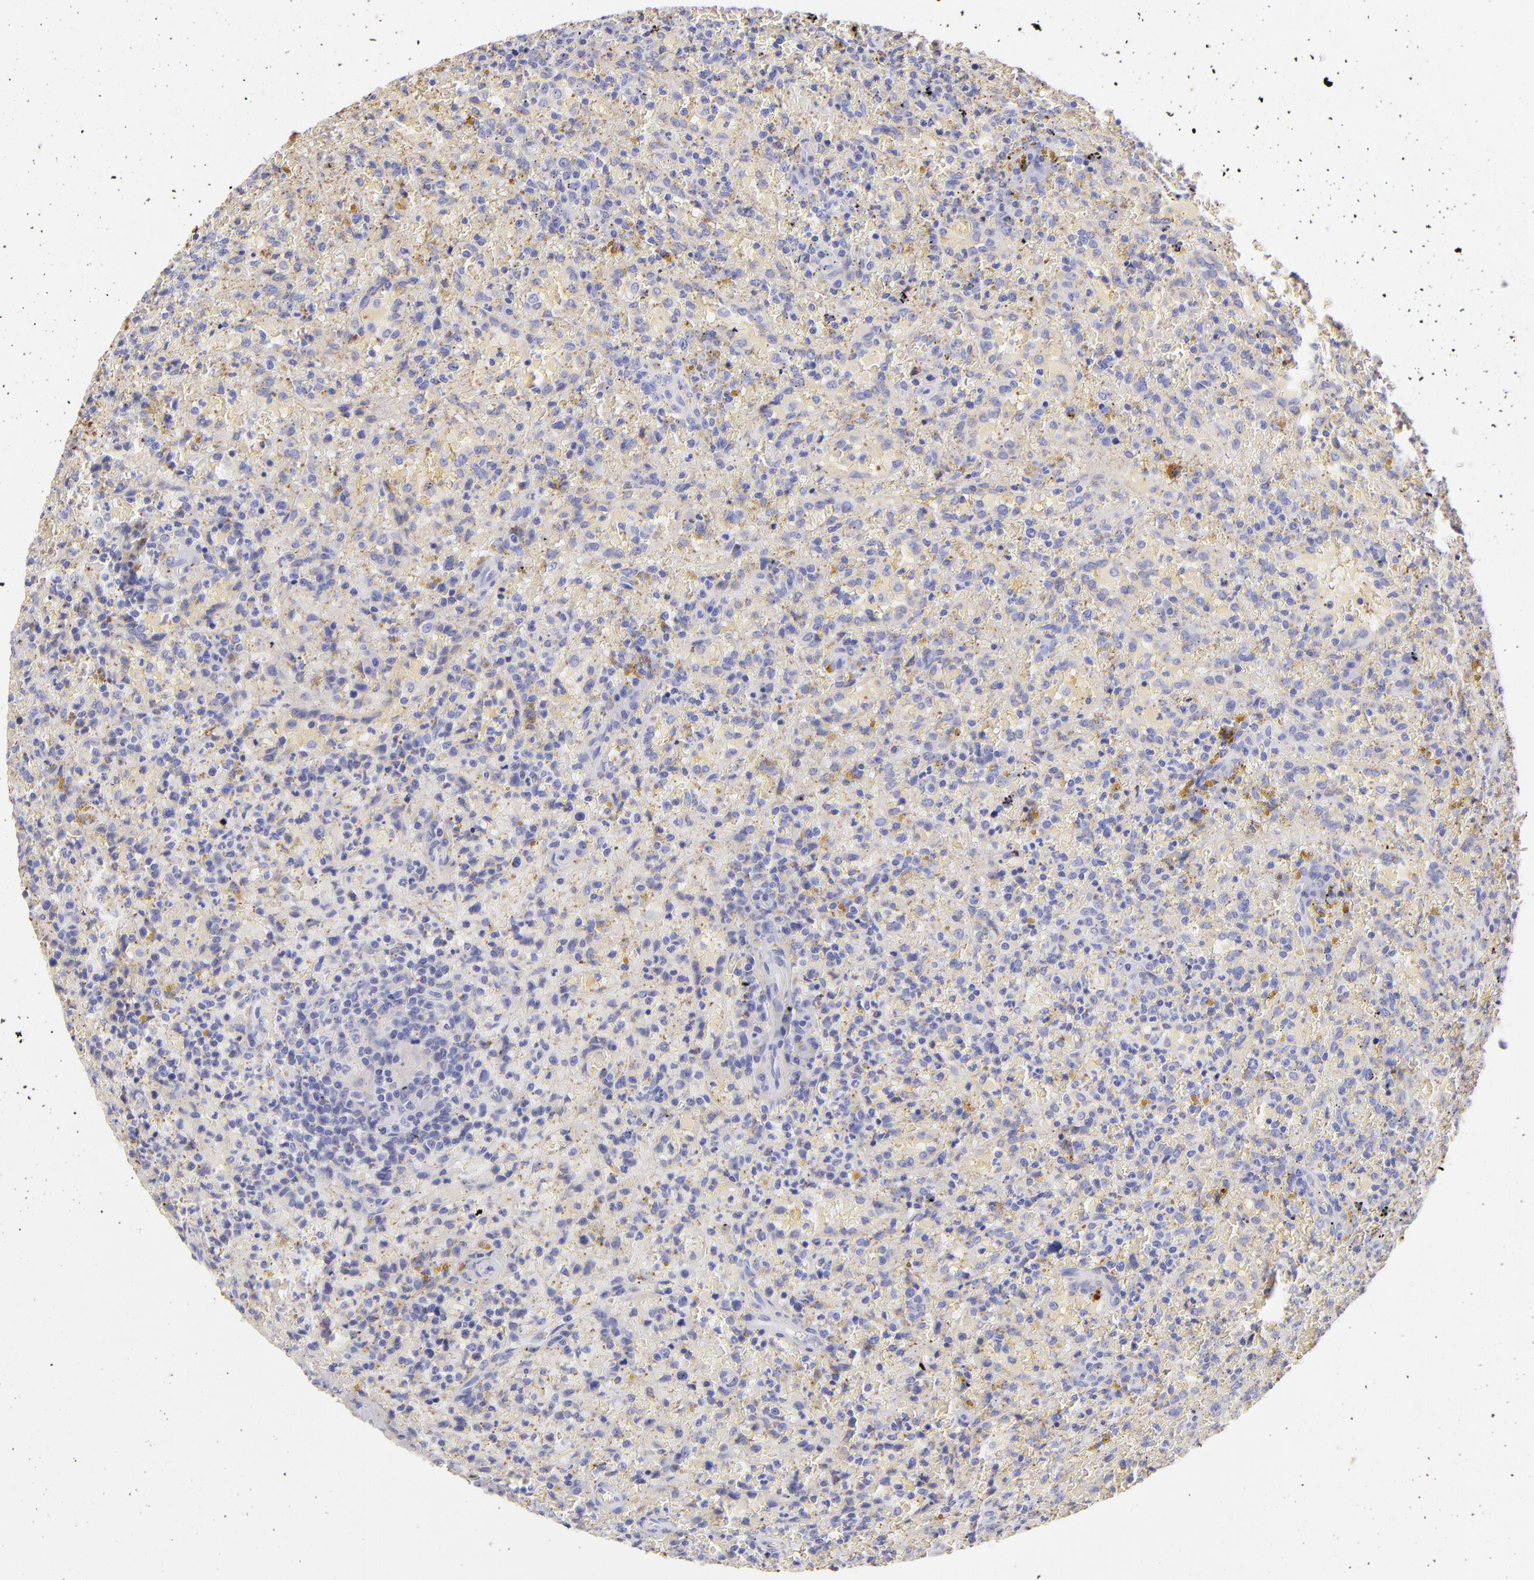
{"staining": {"intensity": "negative", "quantity": "none", "location": "none"}, "tissue": "lymphoma", "cell_type": "Tumor cells", "image_type": "cancer", "snomed": [{"axis": "morphology", "description": "Malignant lymphoma, non-Hodgkin's type, High grade"}, {"axis": "topography", "description": "Spleen"}, {"axis": "topography", "description": "Lymph node"}], "caption": "Tumor cells show no significant staining in high-grade malignant lymphoma, non-Hodgkin's type. (Brightfield microscopy of DAB immunohistochemistry at high magnification).", "gene": "FGB", "patient": {"sex": "female", "age": 70}}